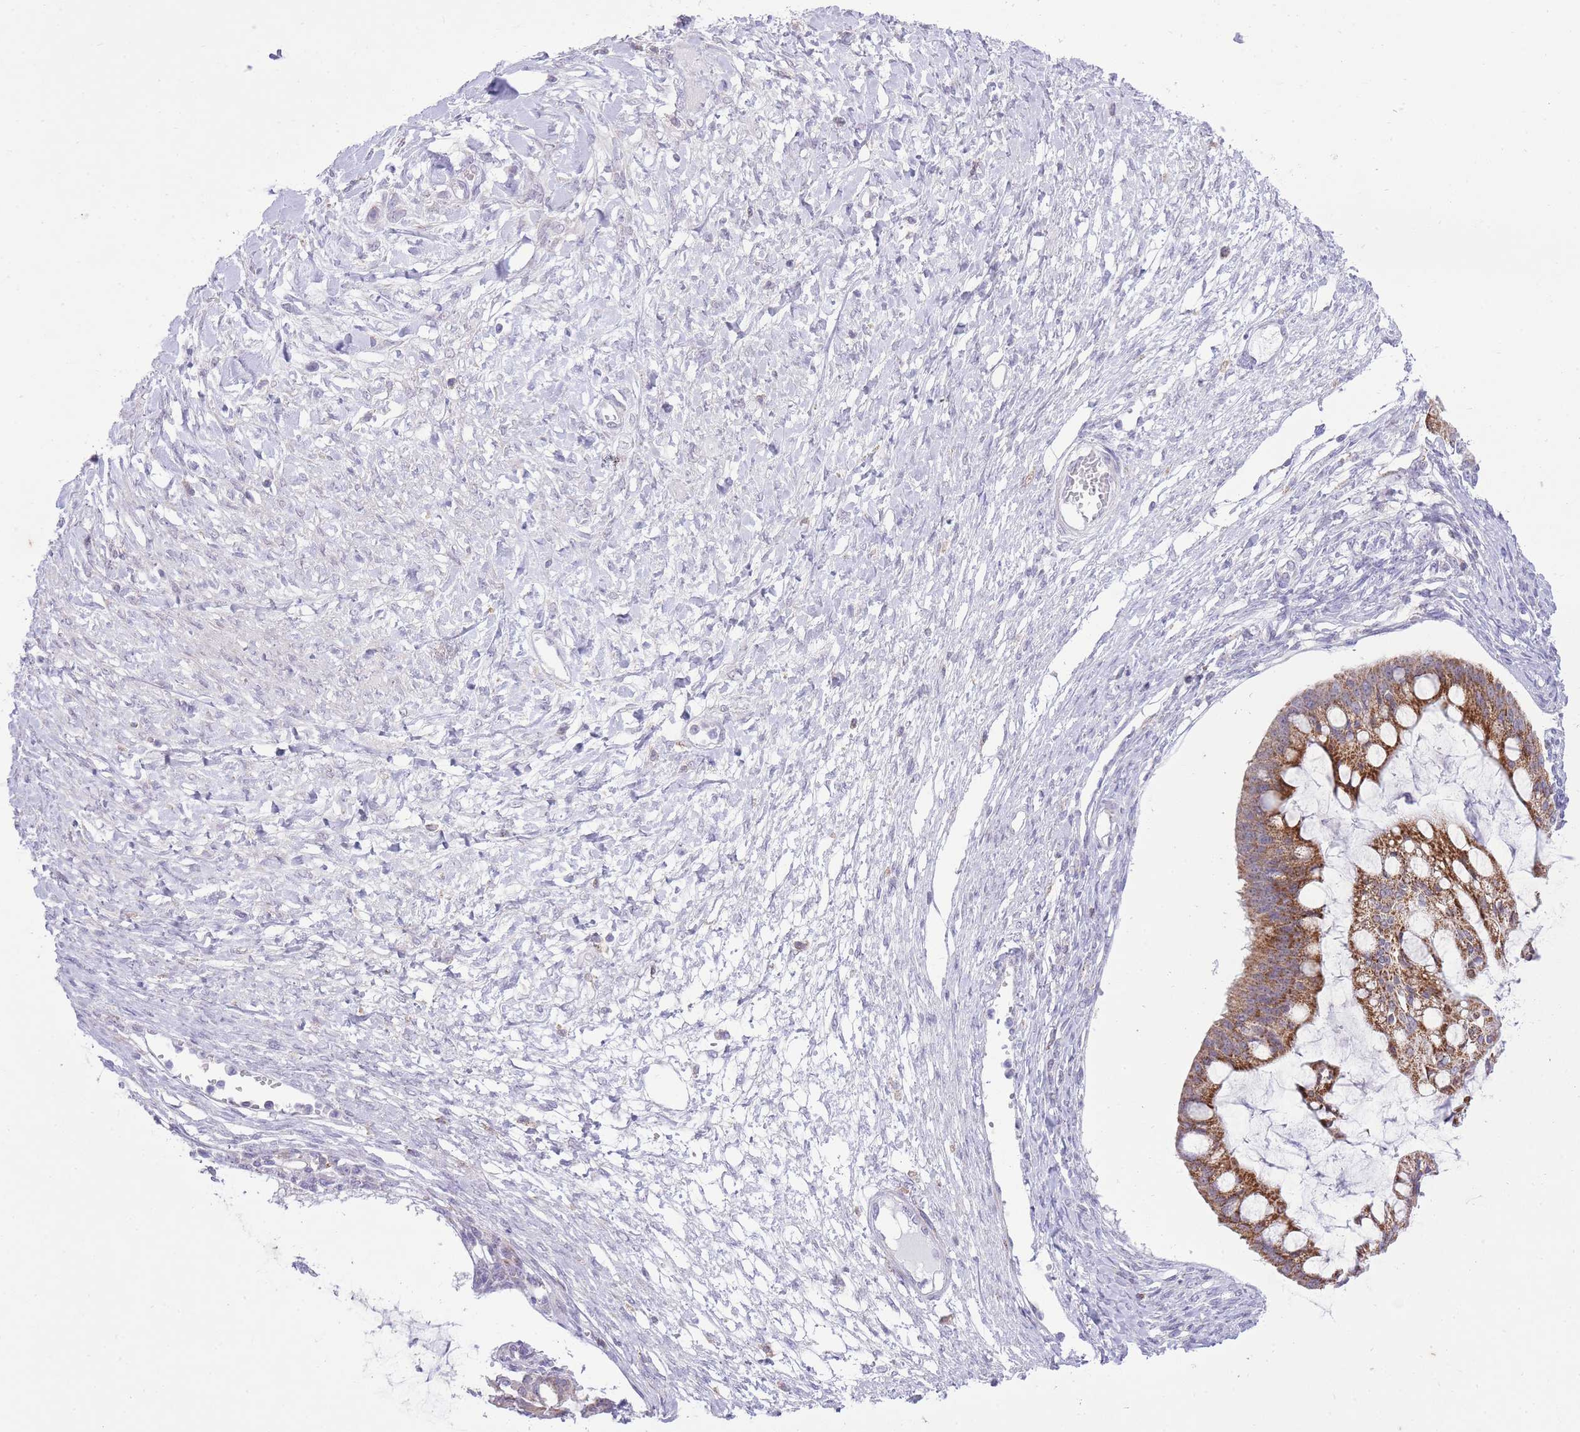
{"staining": {"intensity": "moderate", "quantity": ">75%", "location": "cytoplasmic/membranous"}, "tissue": "ovarian cancer", "cell_type": "Tumor cells", "image_type": "cancer", "snomed": [{"axis": "morphology", "description": "Cystadenocarcinoma, mucinous, NOS"}, {"axis": "topography", "description": "Ovary"}], "caption": "The histopathology image exhibits a brown stain indicating the presence of a protein in the cytoplasmic/membranous of tumor cells in ovarian cancer.", "gene": "DENND2D", "patient": {"sex": "female", "age": 73}}